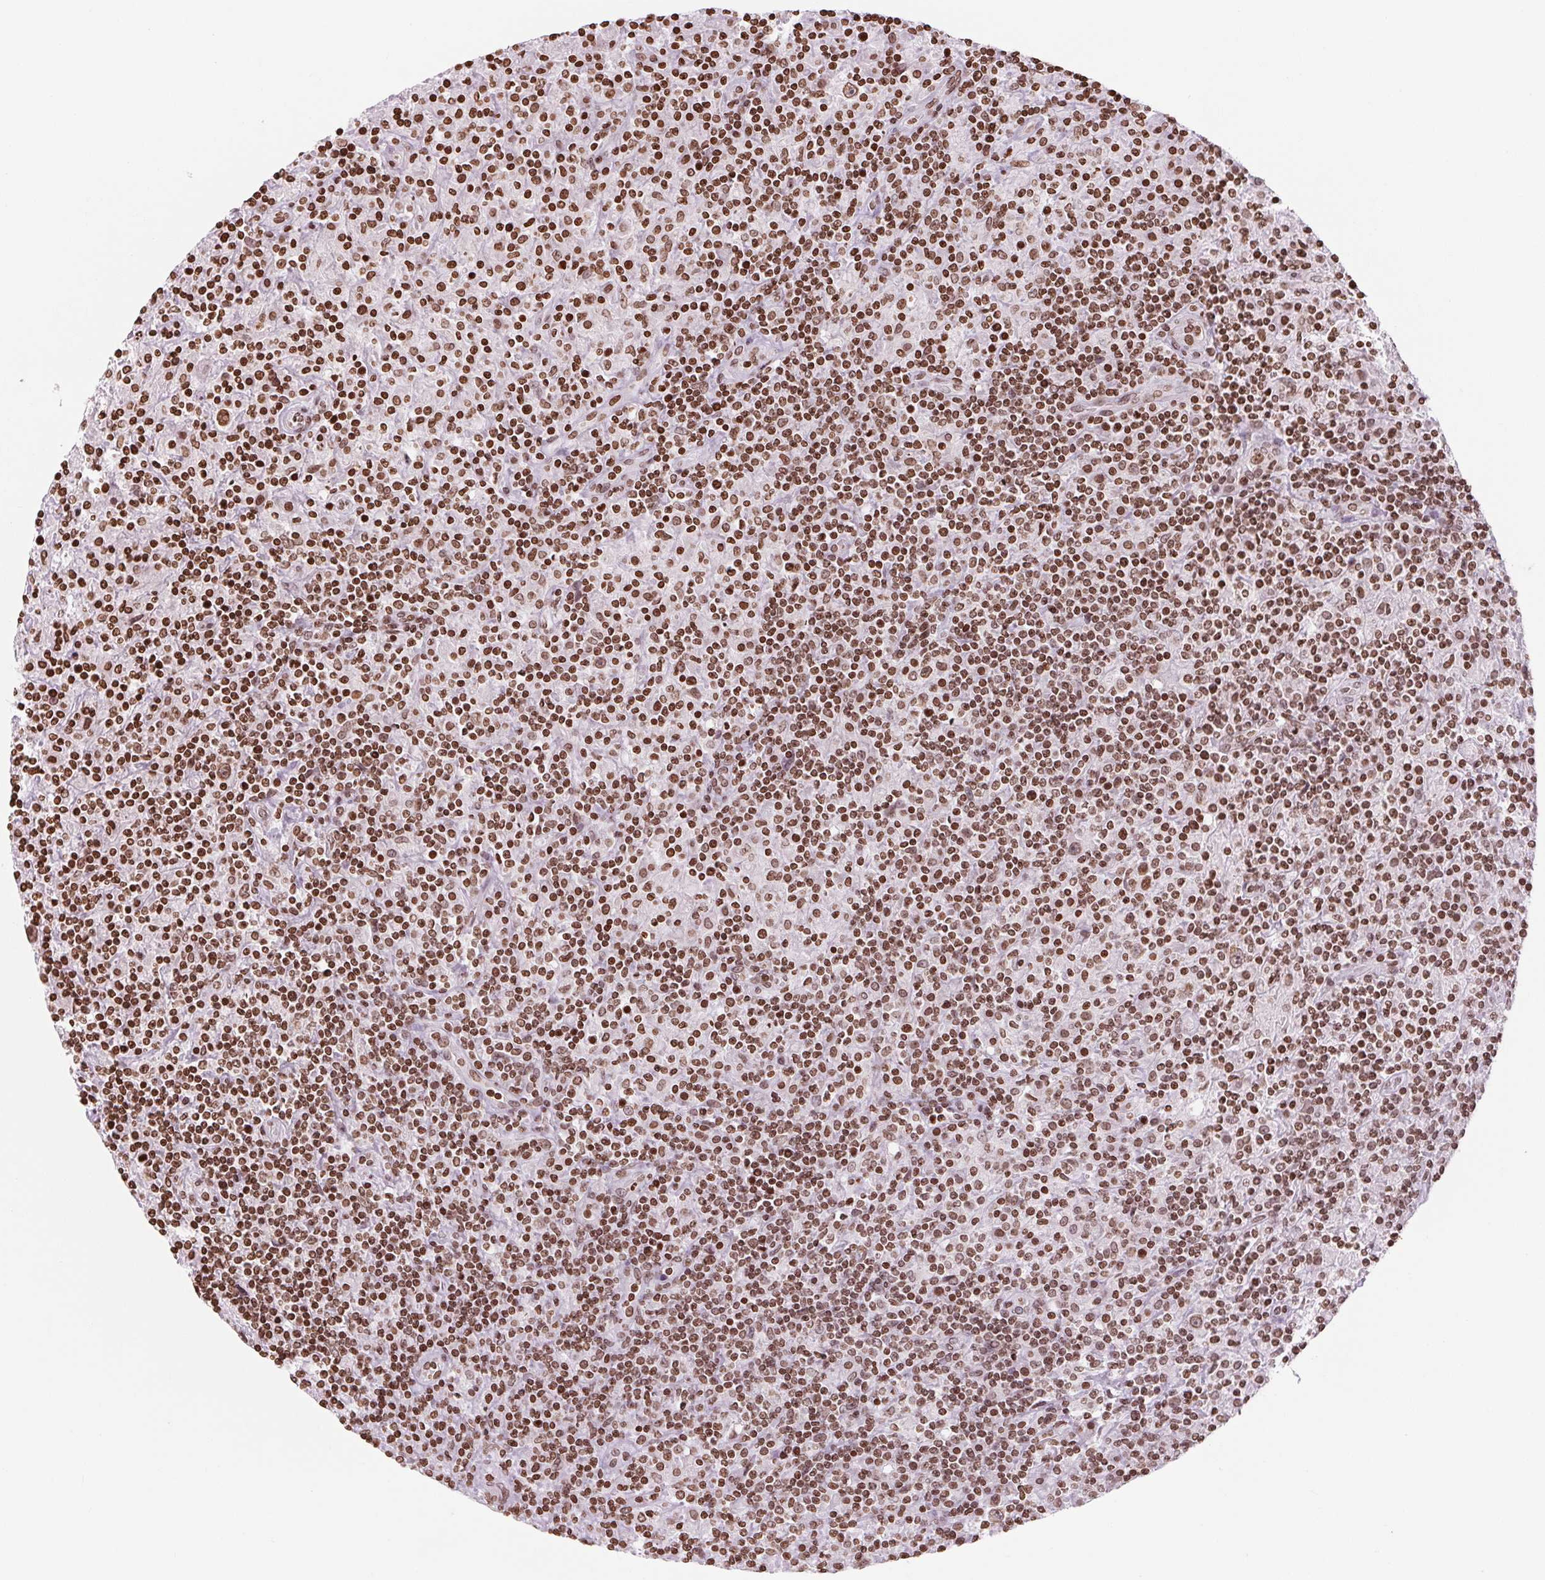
{"staining": {"intensity": "moderate", "quantity": ">75%", "location": "nuclear"}, "tissue": "lymphoma", "cell_type": "Tumor cells", "image_type": "cancer", "snomed": [{"axis": "morphology", "description": "Hodgkin's disease, NOS"}, {"axis": "topography", "description": "Lymph node"}], "caption": "Lymphoma stained with a protein marker exhibits moderate staining in tumor cells.", "gene": "SMIM12", "patient": {"sex": "male", "age": 70}}